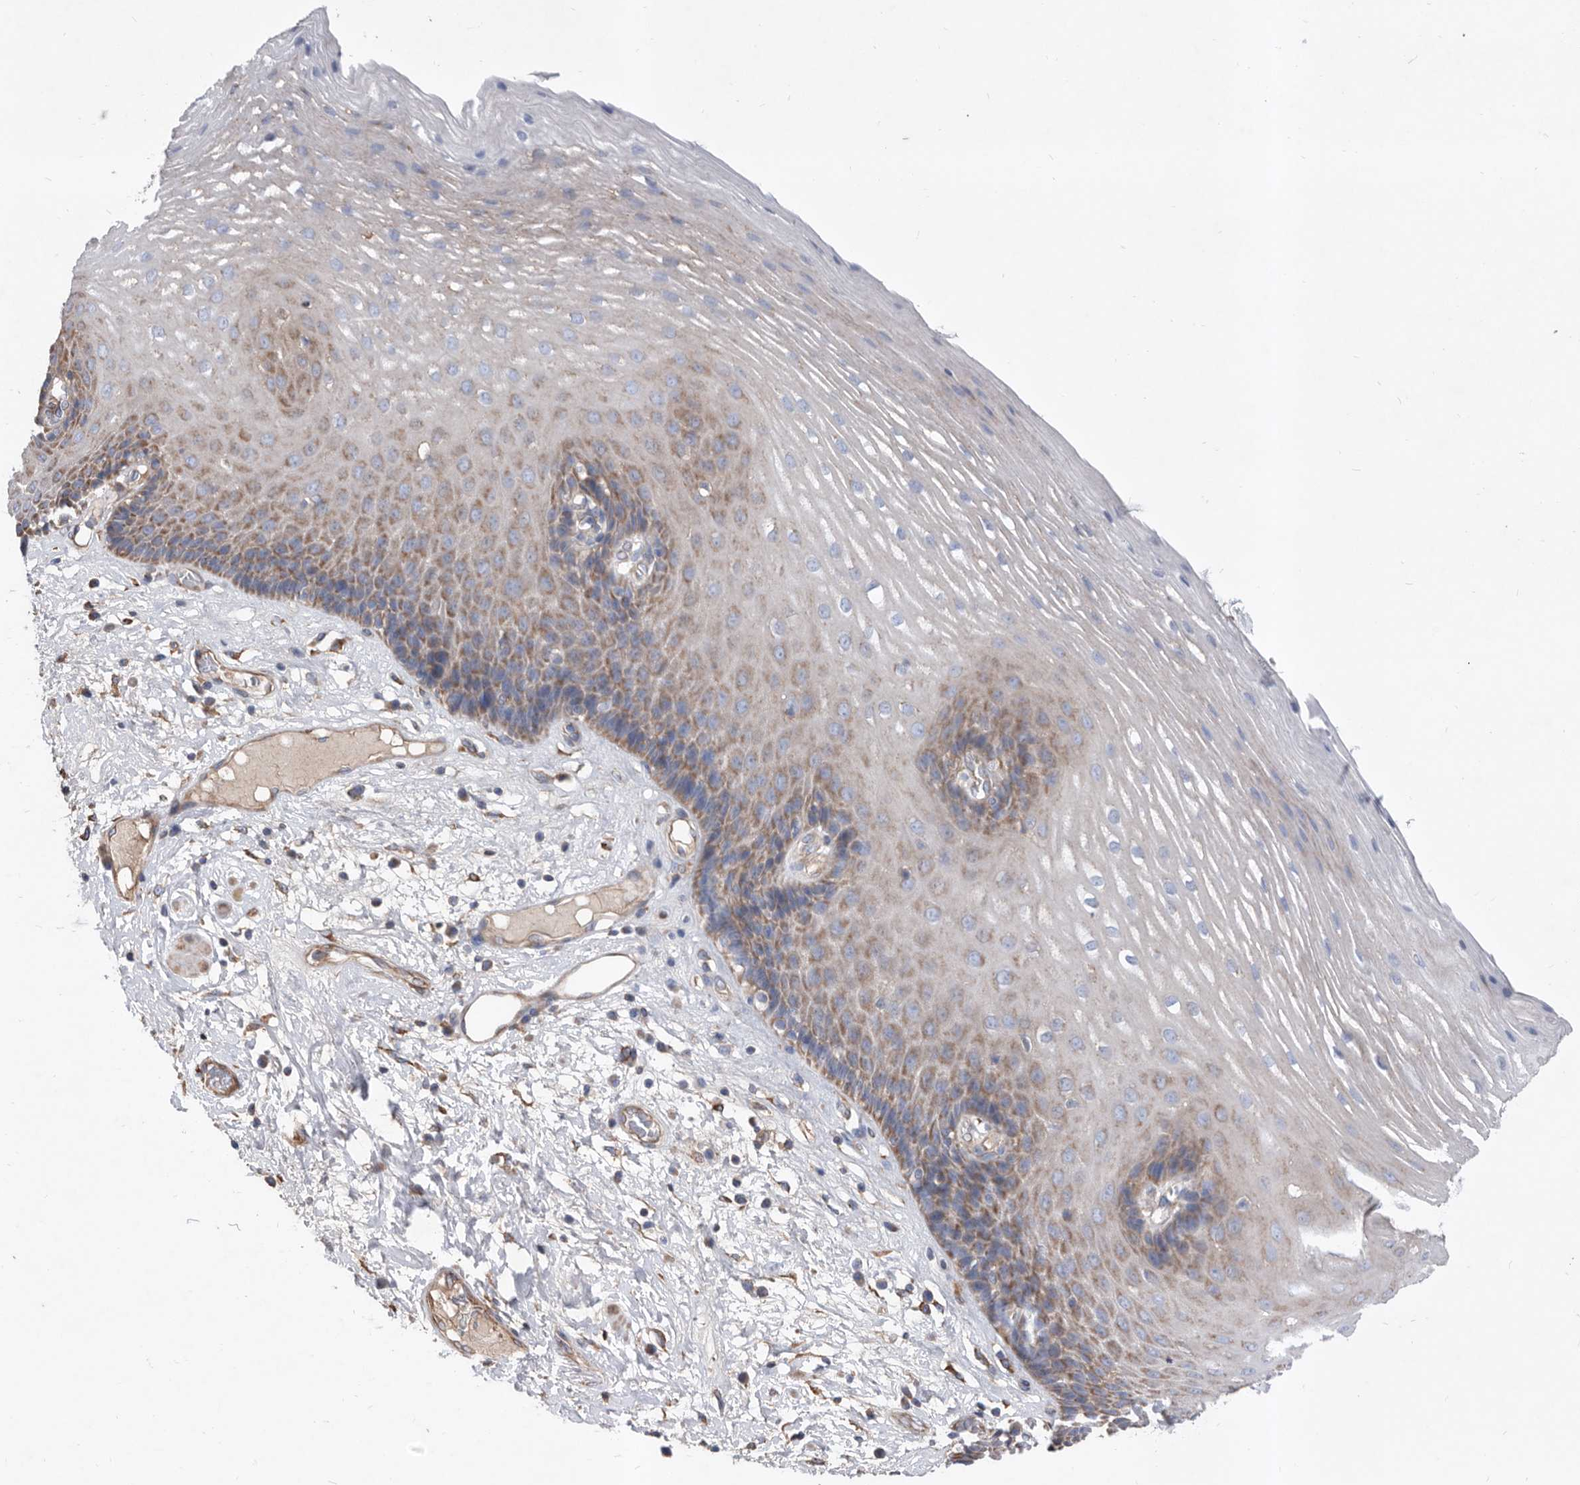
{"staining": {"intensity": "moderate", "quantity": "25%-75%", "location": "cytoplasmic/membranous"}, "tissue": "esophagus", "cell_type": "Squamous epithelial cells", "image_type": "normal", "snomed": [{"axis": "morphology", "description": "Normal tissue, NOS"}, {"axis": "morphology", "description": "Adenocarcinoma, NOS"}, {"axis": "topography", "description": "Esophagus"}], "caption": "Immunohistochemistry (DAB (3,3'-diaminobenzidine)) staining of benign esophagus reveals moderate cytoplasmic/membranous protein expression in about 25%-75% of squamous epithelial cells.", "gene": "ATP13A3", "patient": {"sex": "male", "age": 62}}